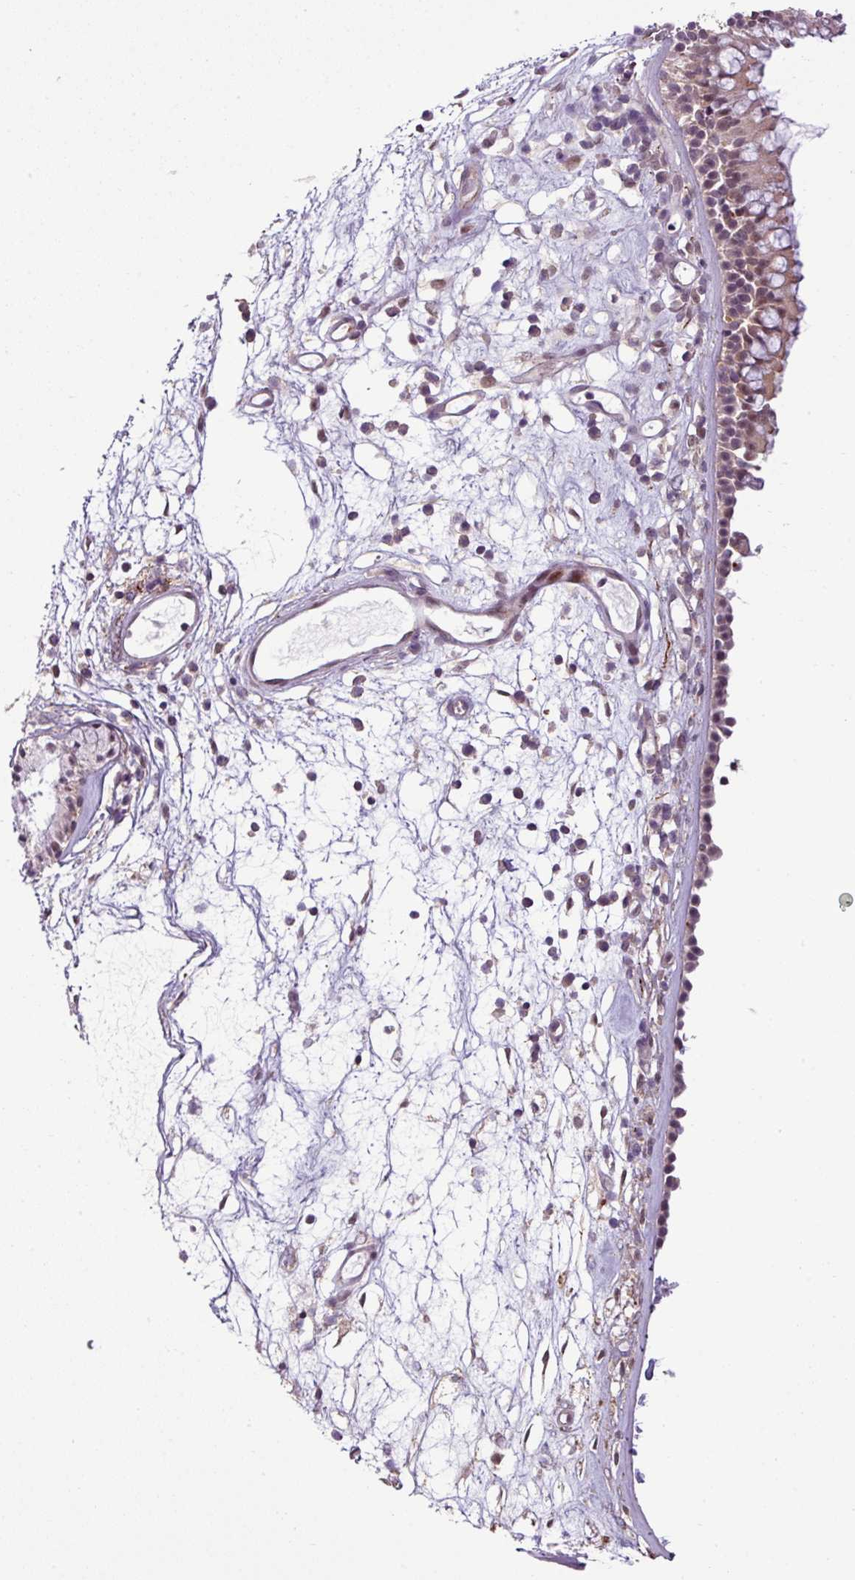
{"staining": {"intensity": "moderate", "quantity": "25%-75%", "location": "cytoplasmic/membranous,nuclear"}, "tissue": "nasopharynx", "cell_type": "Respiratory epithelial cells", "image_type": "normal", "snomed": [{"axis": "morphology", "description": "Normal tissue, NOS"}, {"axis": "topography", "description": "Nasopharynx"}], "caption": "Moderate cytoplasmic/membranous,nuclear staining for a protein is identified in about 25%-75% of respiratory epithelial cells of normal nasopharynx using immunohistochemistry.", "gene": "ZC2HC1C", "patient": {"sex": "male", "age": 63}}